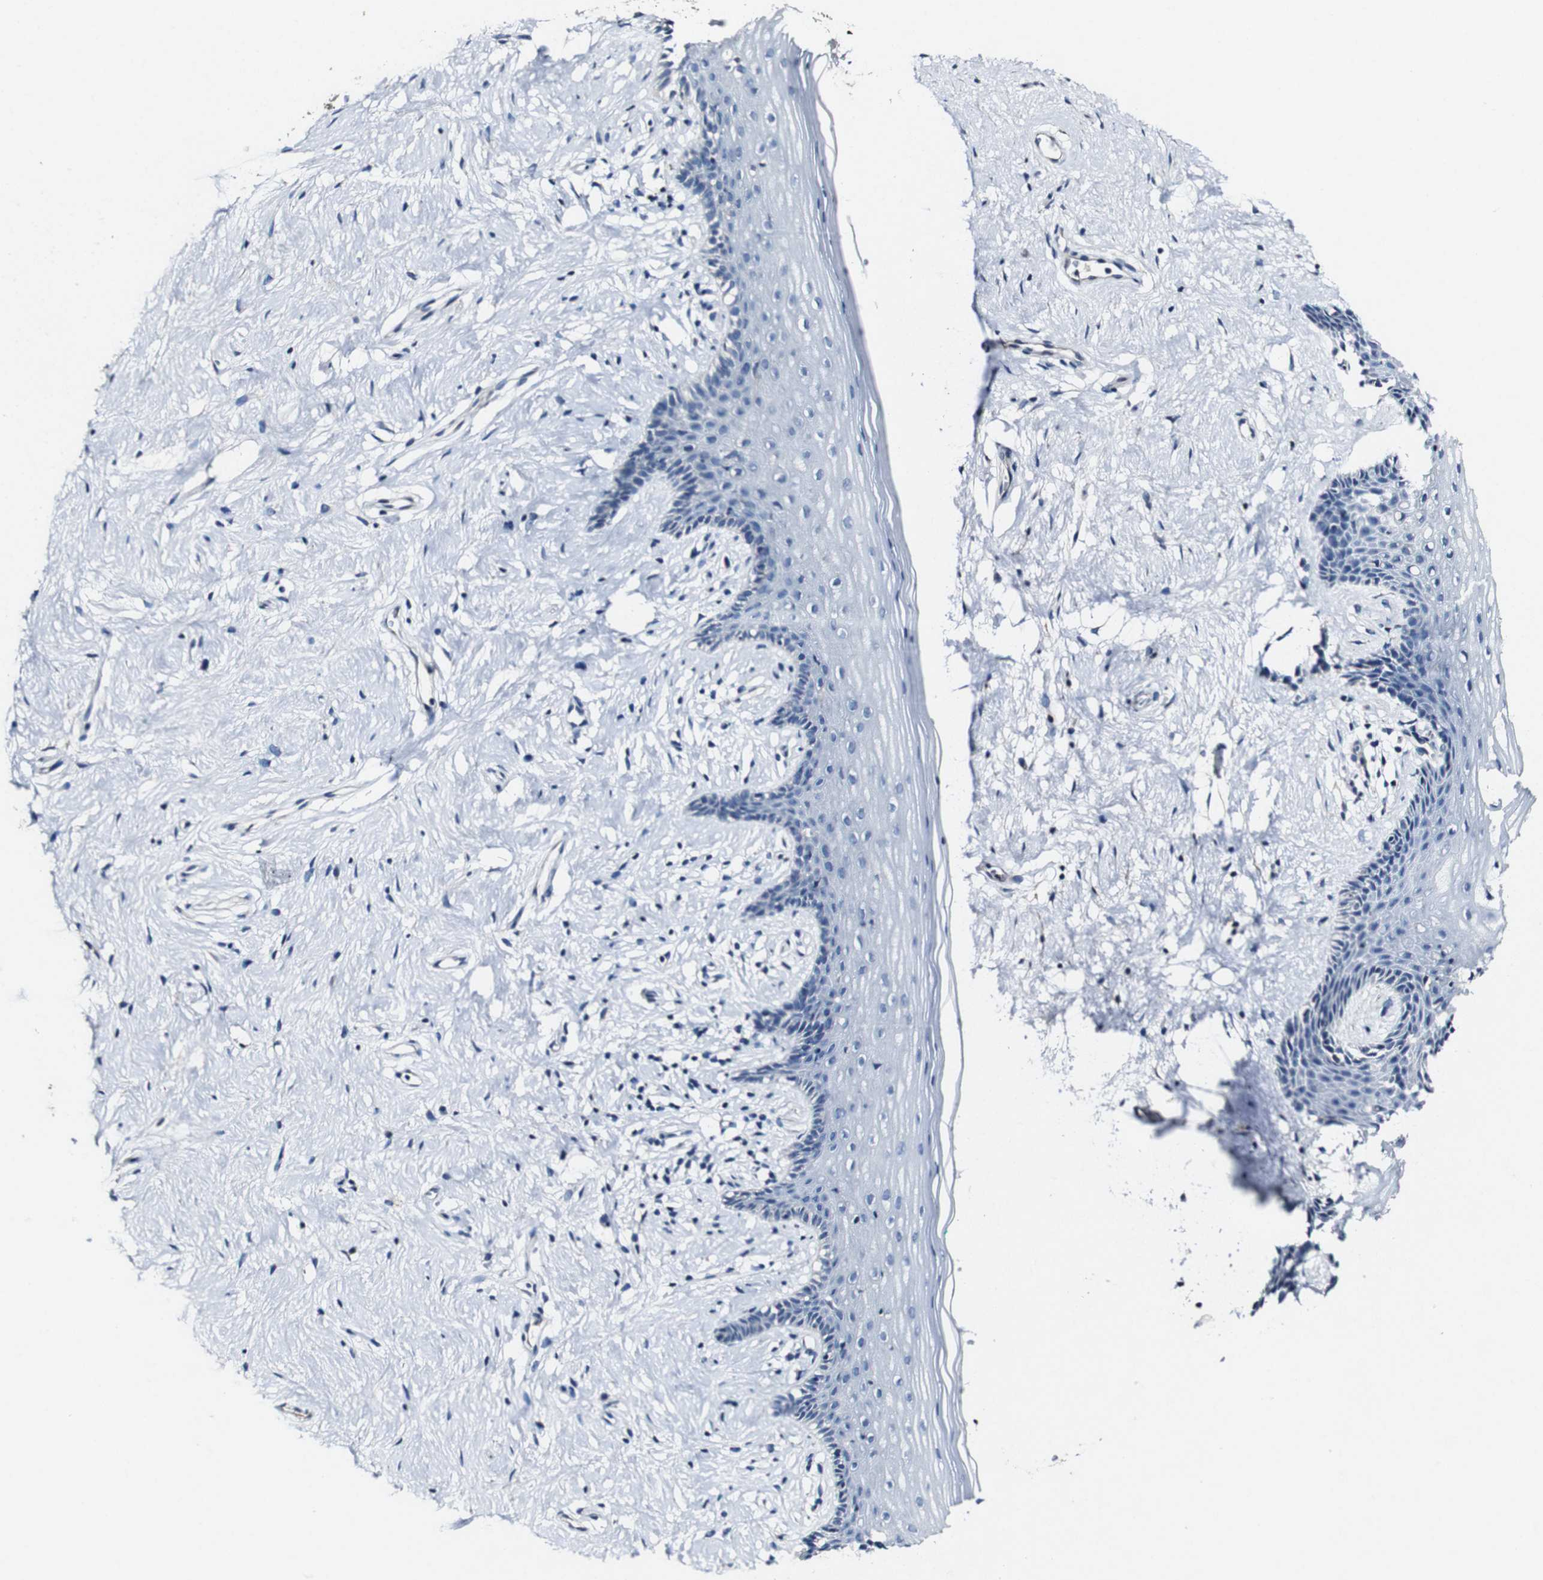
{"staining": {"intensity": "negative", "quantity": "none", "location": "none"}, "tissue": "vagina", "cell_type": "Squamous epithelial cells", "image_type": "normal", "snomed": [{"axis": "morphology", "description": "Normal tissue, NOS"}, {"axis": "topography", "description": "Vagina"}], "caption": "Vagina stained for a protein using IHC demonstrates no expression squamous epithelial cells.", "gene": "GRAMD1A", "patient": {"sex": "female", "age": 44}}